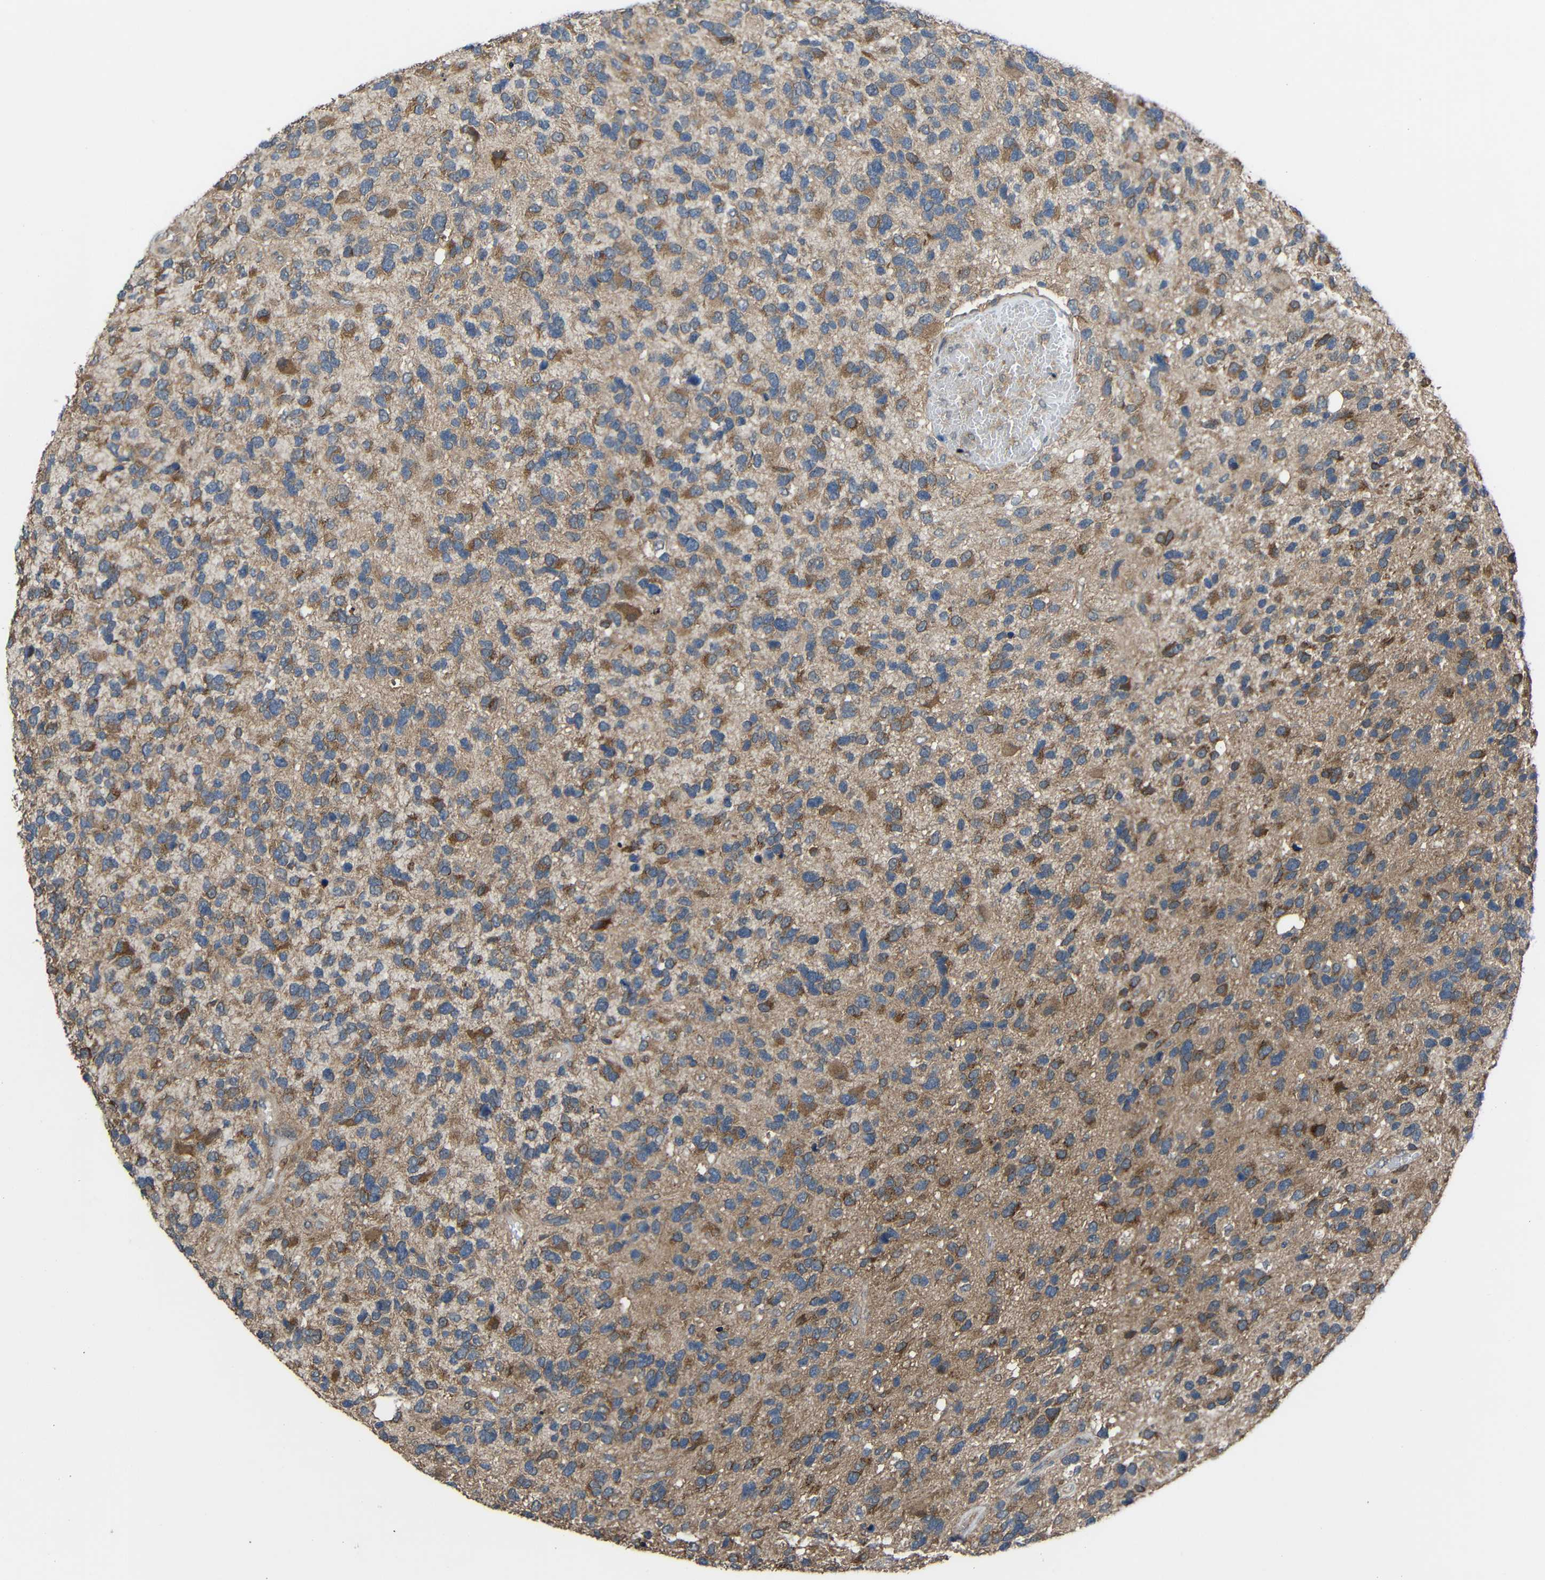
{"staining": {"intensity": "moderate", "quantity": "25%-75%", "location": "cytoplasmic/membranous"}, "tissue": "glioma", "cell_type": "Tumor cells", "image_type": "cancer", "snomed": [{"axis": "morphology", "description": "Glioma, malignant, High grade"}, {"axis": "topography", "description": "Brain"}], "caption": "Protein staining by immunohistochemistry demonstrates moderate cytoplasmic/membranous staining in about 25%-75% of tumor cells in glioma. The staining was performed using DAB, with brown indicating positive protein expression. Nuclei are stained blue with hematoxylin.", "gene": "CHST9", "patient": {"sex": "female", "age": 58}}